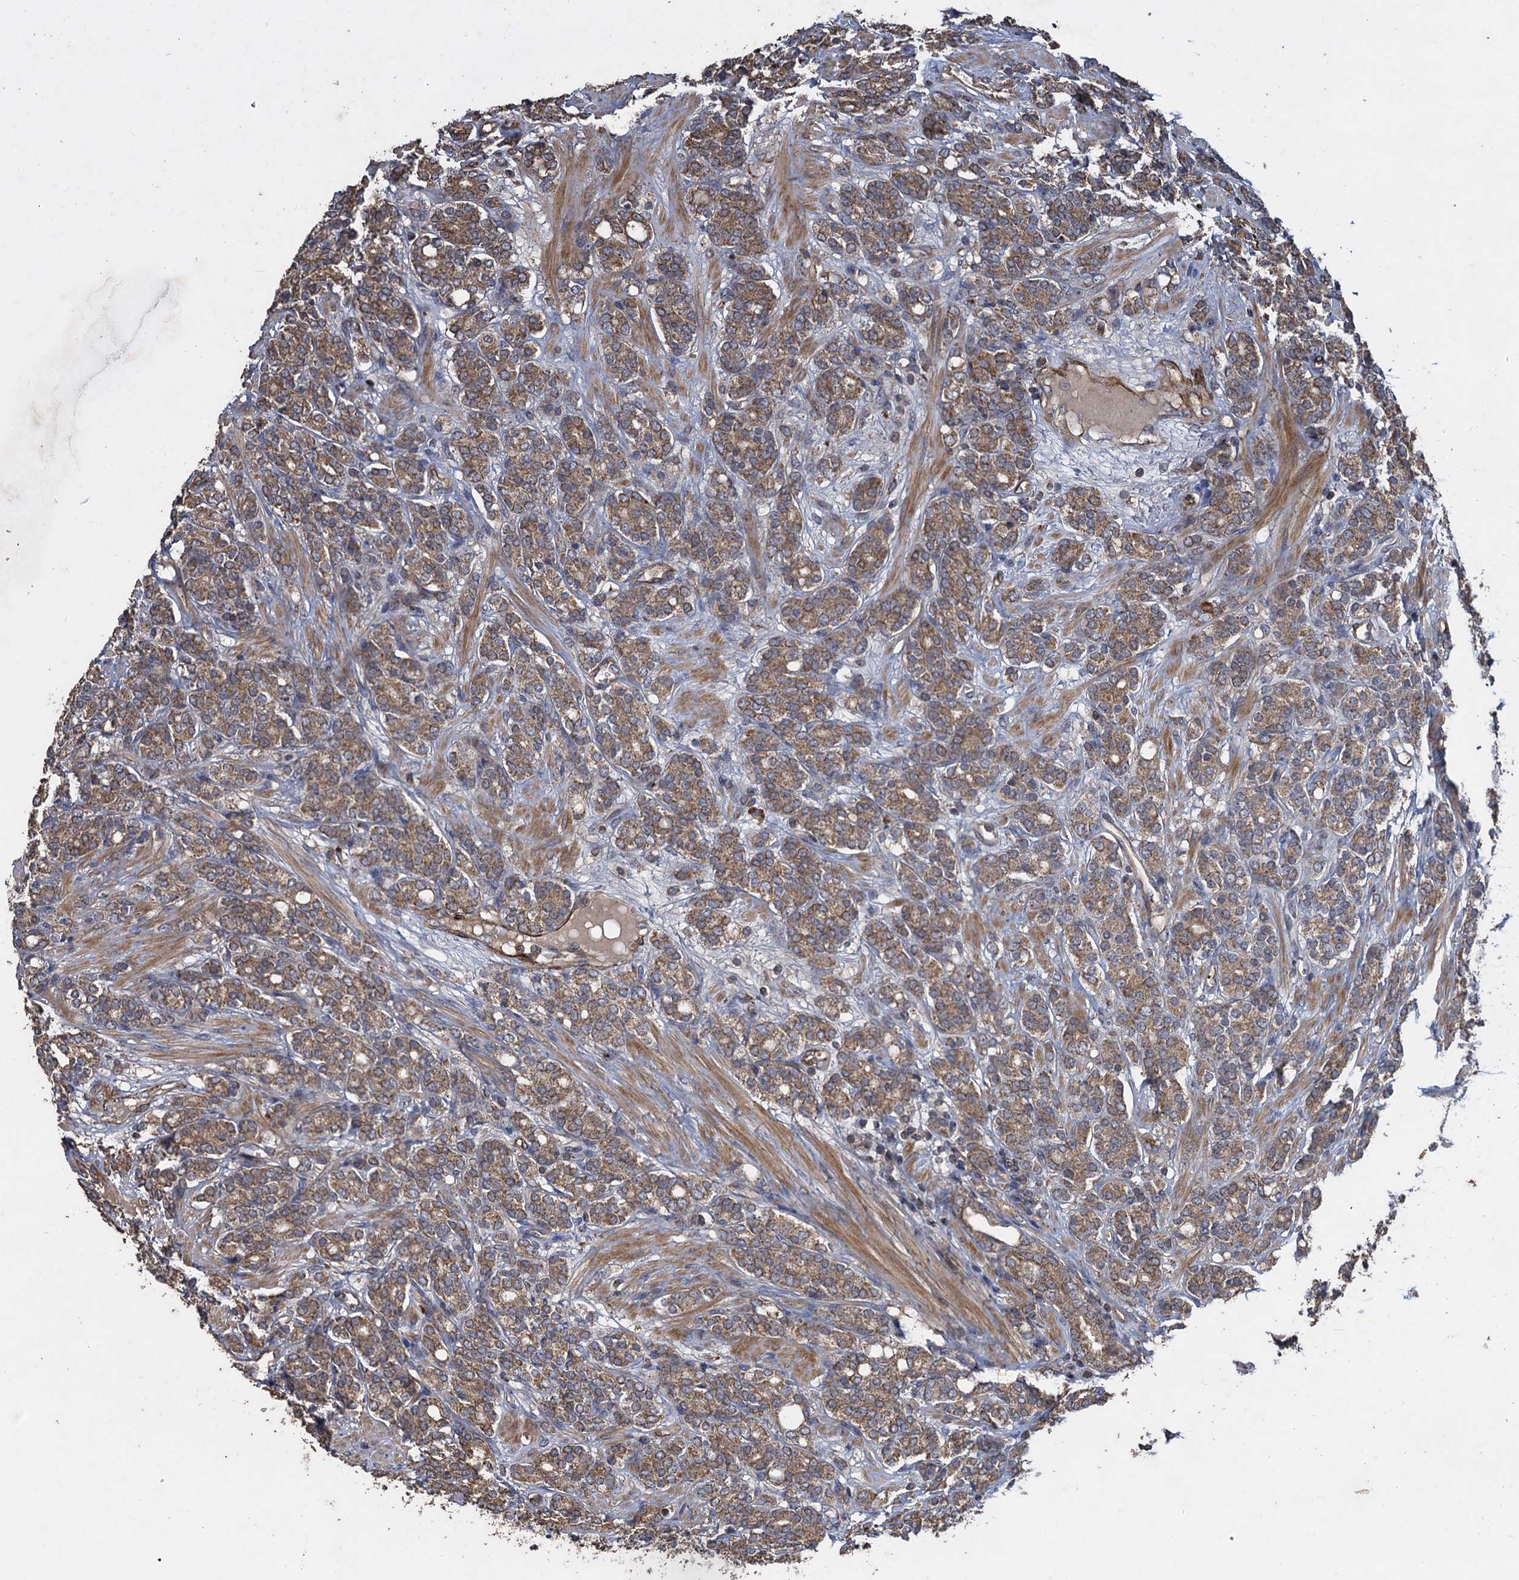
{"staining": {"intensity": "moderate", "quantity": ">75%", "location": "cytoplasmic/membranous"}, "tissue": "prostate cancer", "cell_type": "Tumor cells", "image_type": "cancer", "snomed": [{"axis": "morphology", "description": "Adenocarcinoma, High grade"}, {"axis": "topography", "description": "Prostate"}], "caption": "Immunohistochemical staining of high-grade adenocarcinoma (prostate) demonstrates moderate cytoplasmic/membranous protein staining in approximately >75% of tumor cells.", "gene": "TXNDC11", "patient": {"sex": "male", "age": 62}}